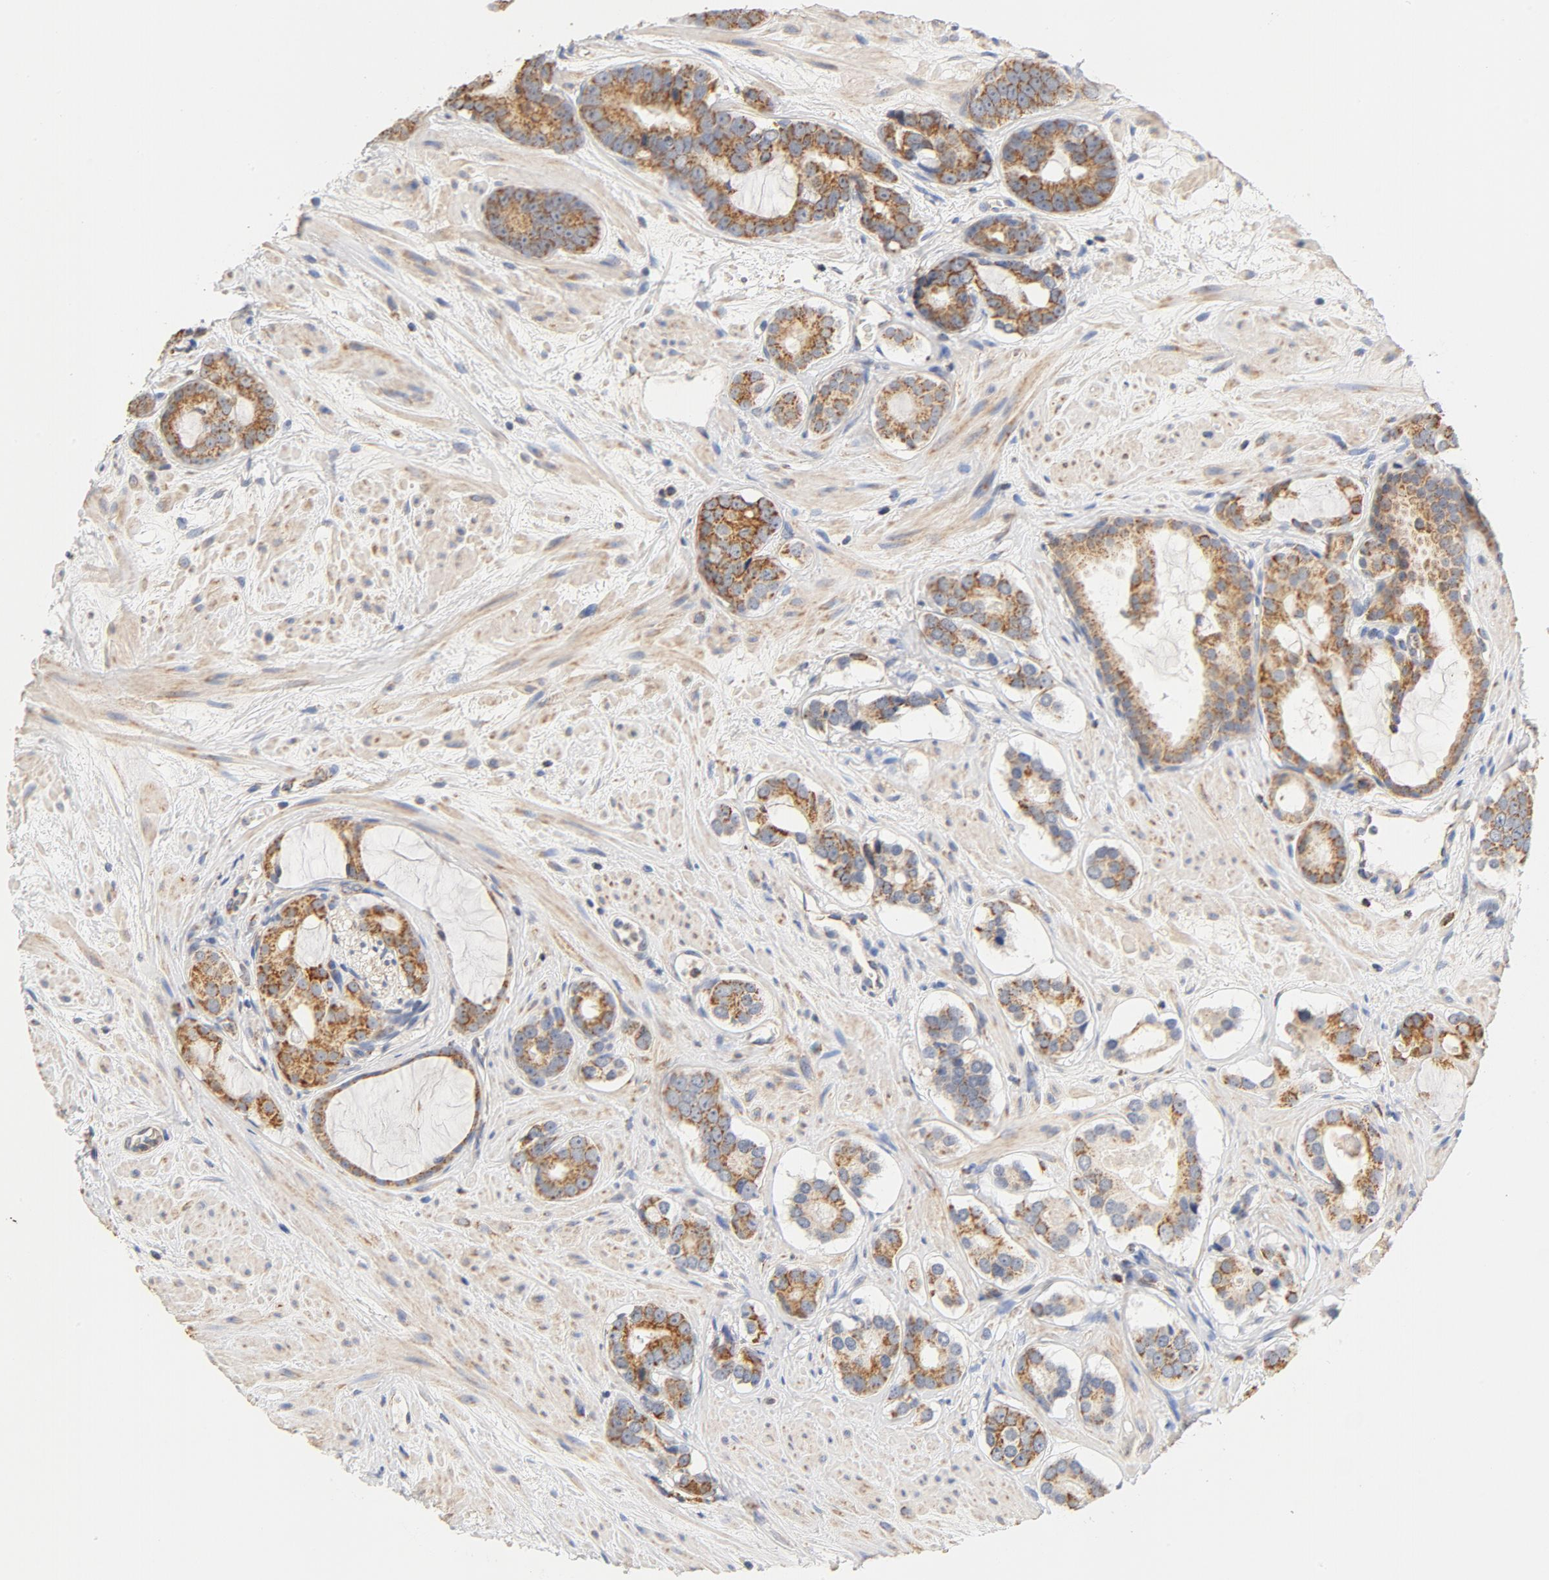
{"staining": {"intensity": "moderate", "quantity": ">75%", "location": "cytoplasmic/membranous"}, "tissue": "prostate cancer", "cell_type": "Tumor cells", "image_type": "cancer", "snomed": [{"axis": "morphology", "description": "Adenocarcinoma, Low grade"}, {"axis": "topography", "description": "Prostate"}], "caption": "IHC histopathology image of human prostate low-grade adenocarcinoma stained for a protein (brown), which reveals medium levels of moderate cytoplasmic/membranous positivity in about >75% of tumor cells.", "gene": "COX4I1", "patient": {"sex": "male", "age": 57}}